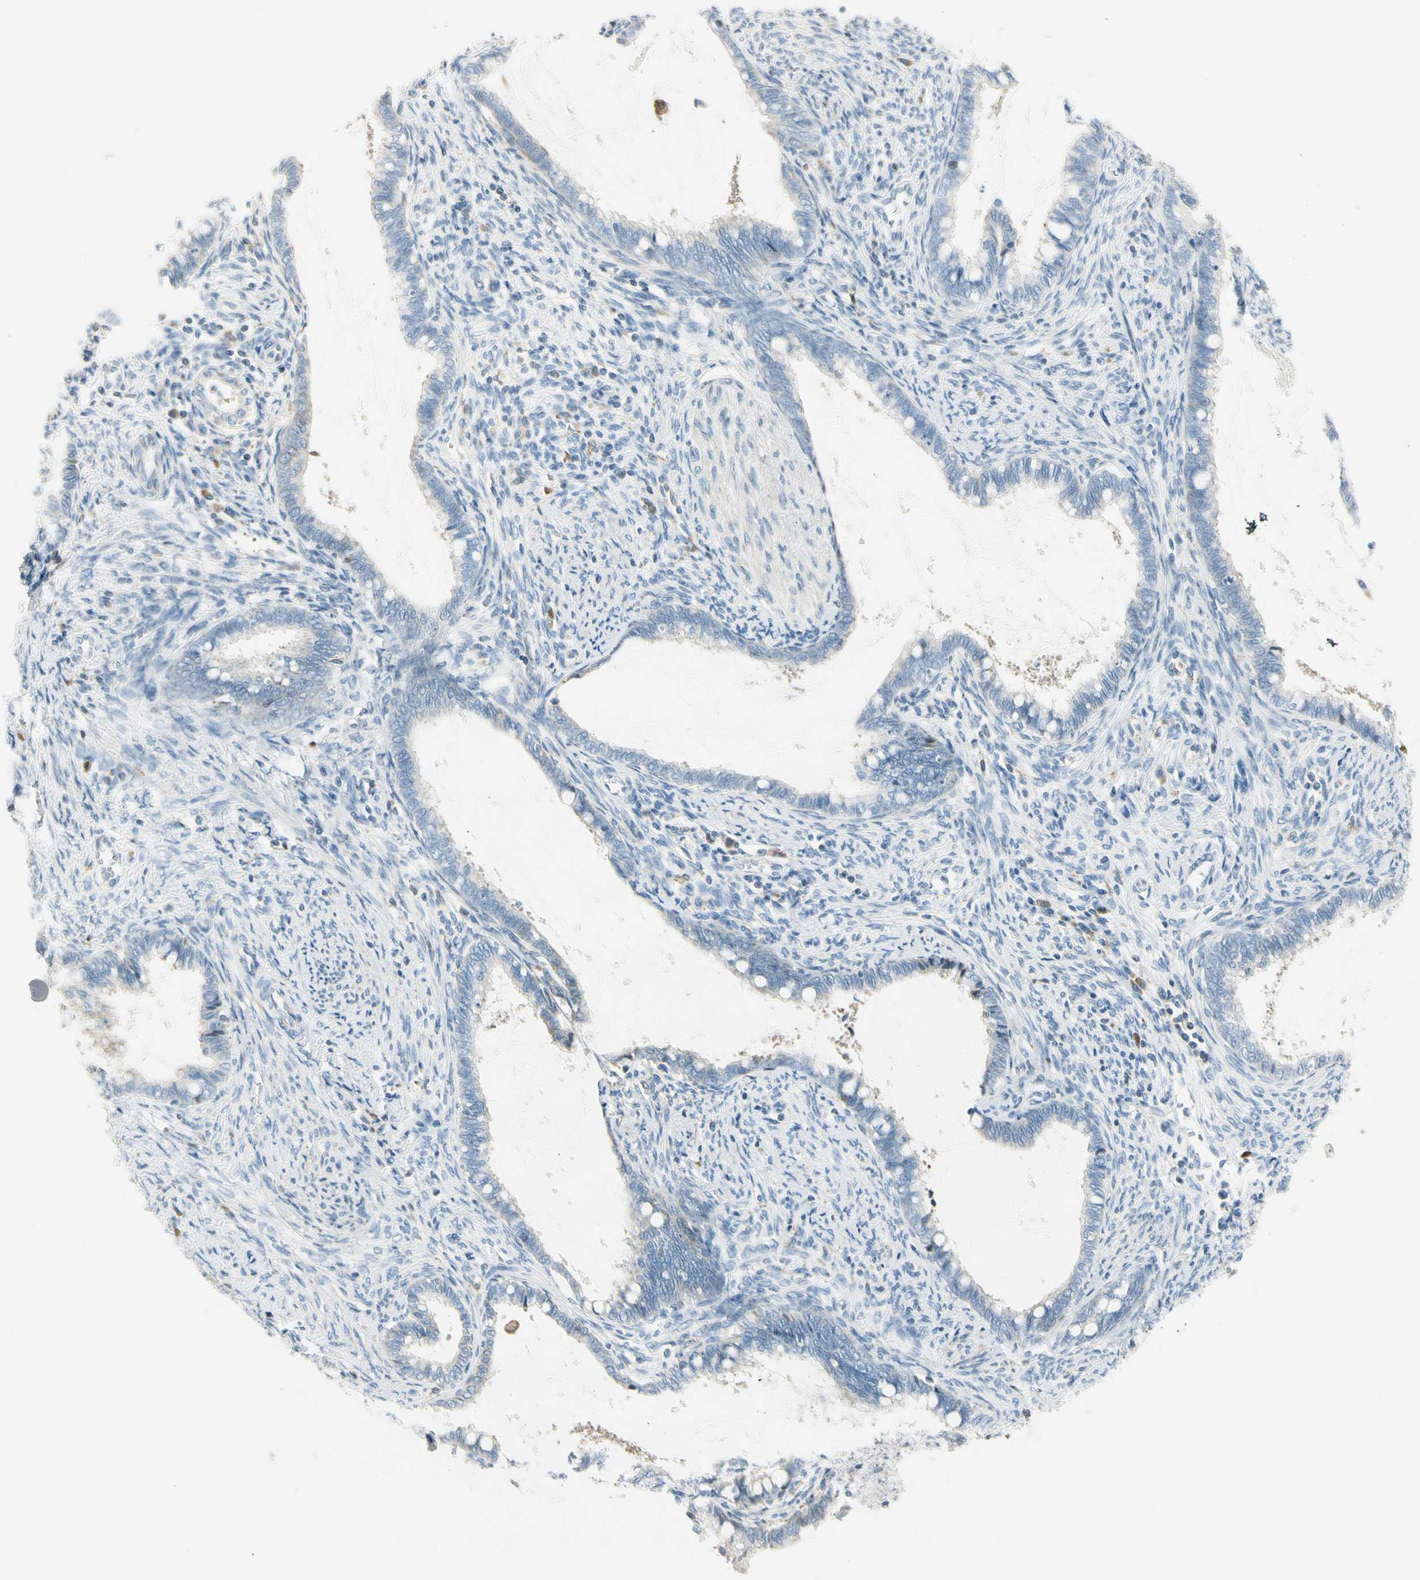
{"staining": {"intensity": "negative", "quantity": "none", "location": "none"}, "tissue": "cervical cancer", "cell_type": "Tumor cells", "image_type": "cancer", "snomed": [{"axis": "morphology", "description": "Adenocarcinoma, NOS"}, {"axis": "topography", "description": "Cervix"}], "caption": "Immunohistochemistry (IHC) of cervical cancer (adenocarcinoma) demonstrates no staining in tumor cells.", "gene": "TNFSF11", "patient": {"sex": "female", "age": 44}}